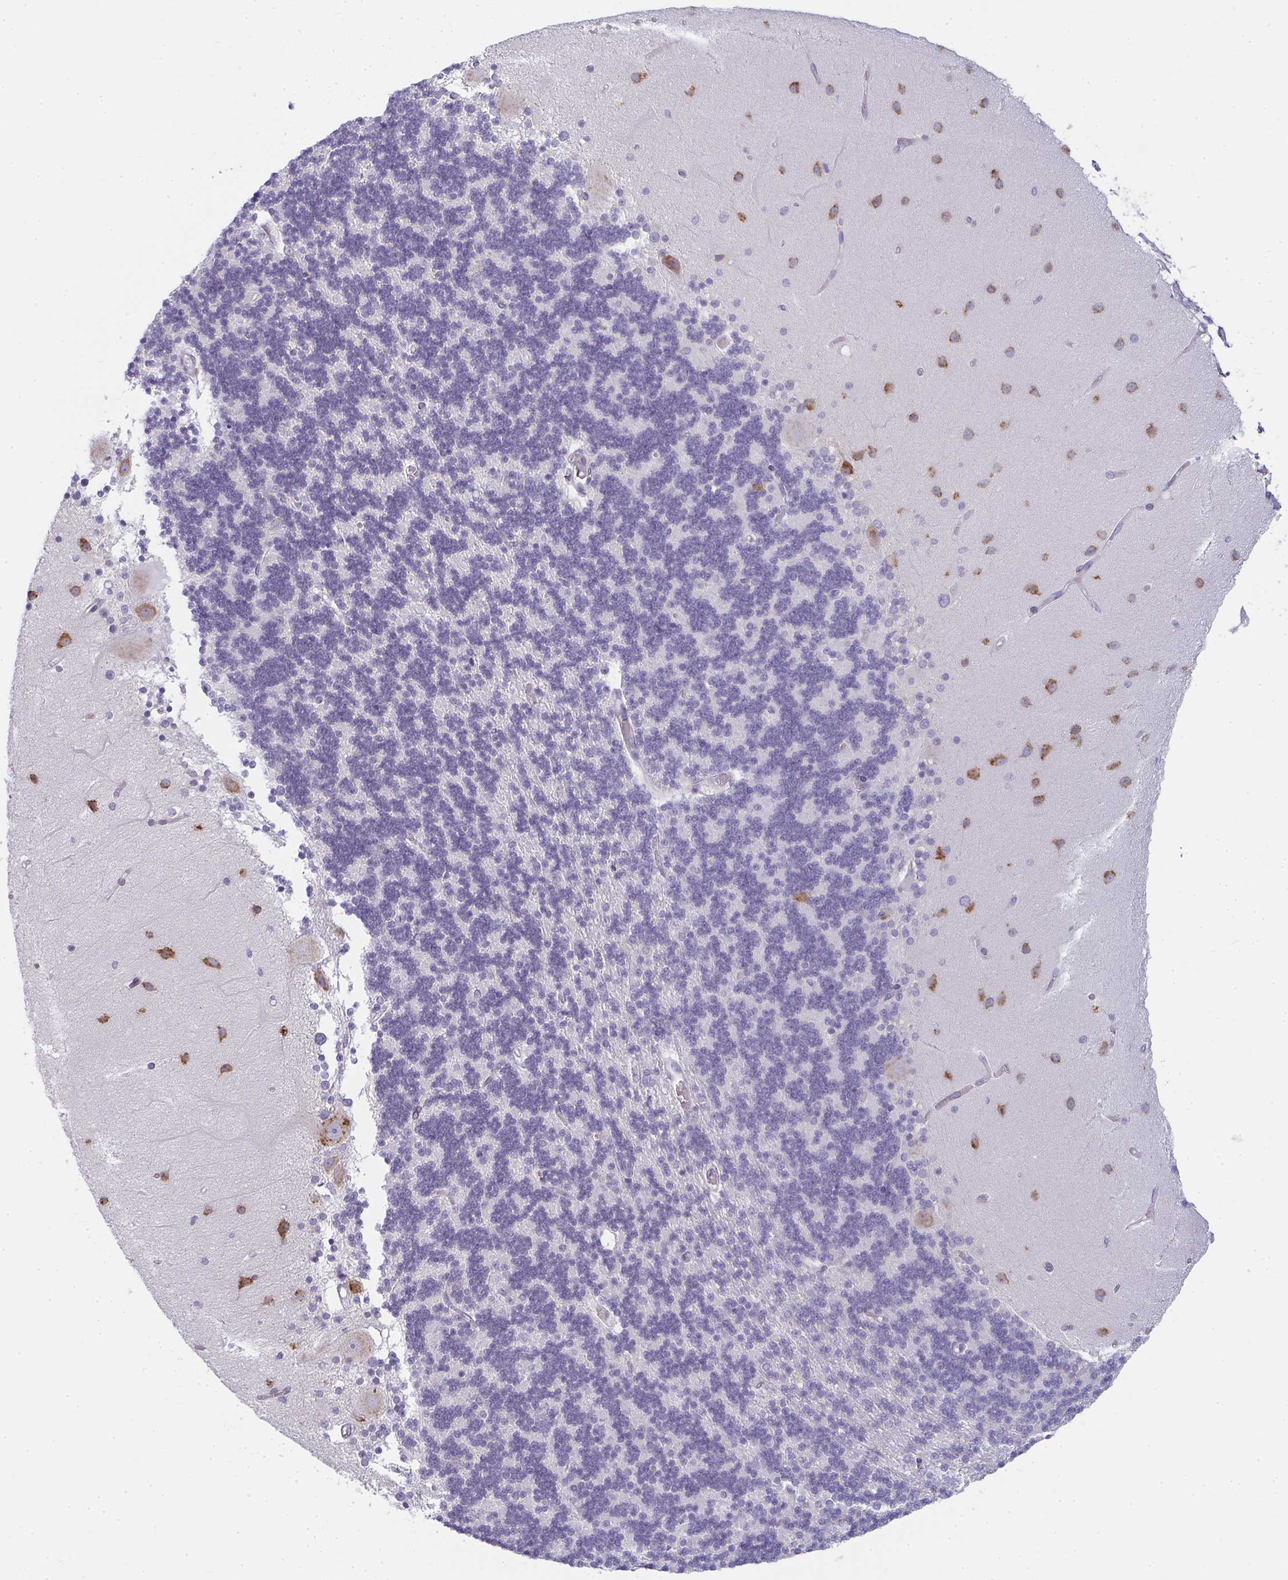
{"staining": {"intensity": "negative", "quantity": "none", "location": "none"}, "tissue": "cerebellum", "cell_type": "Cells in granular layer", "image_type": "normal", "snomed": [{"axis": "morphology", "description": "Normal tissue, NOS"}, {"axis": "topography", "description": "Cerebellum"}], "caption": "Protein analysis of benign cerebellum exhibits no significant staining in cells in granular layer.", "gene": "SHROOM1", "patient": {"sex": "female", "age": 54}}